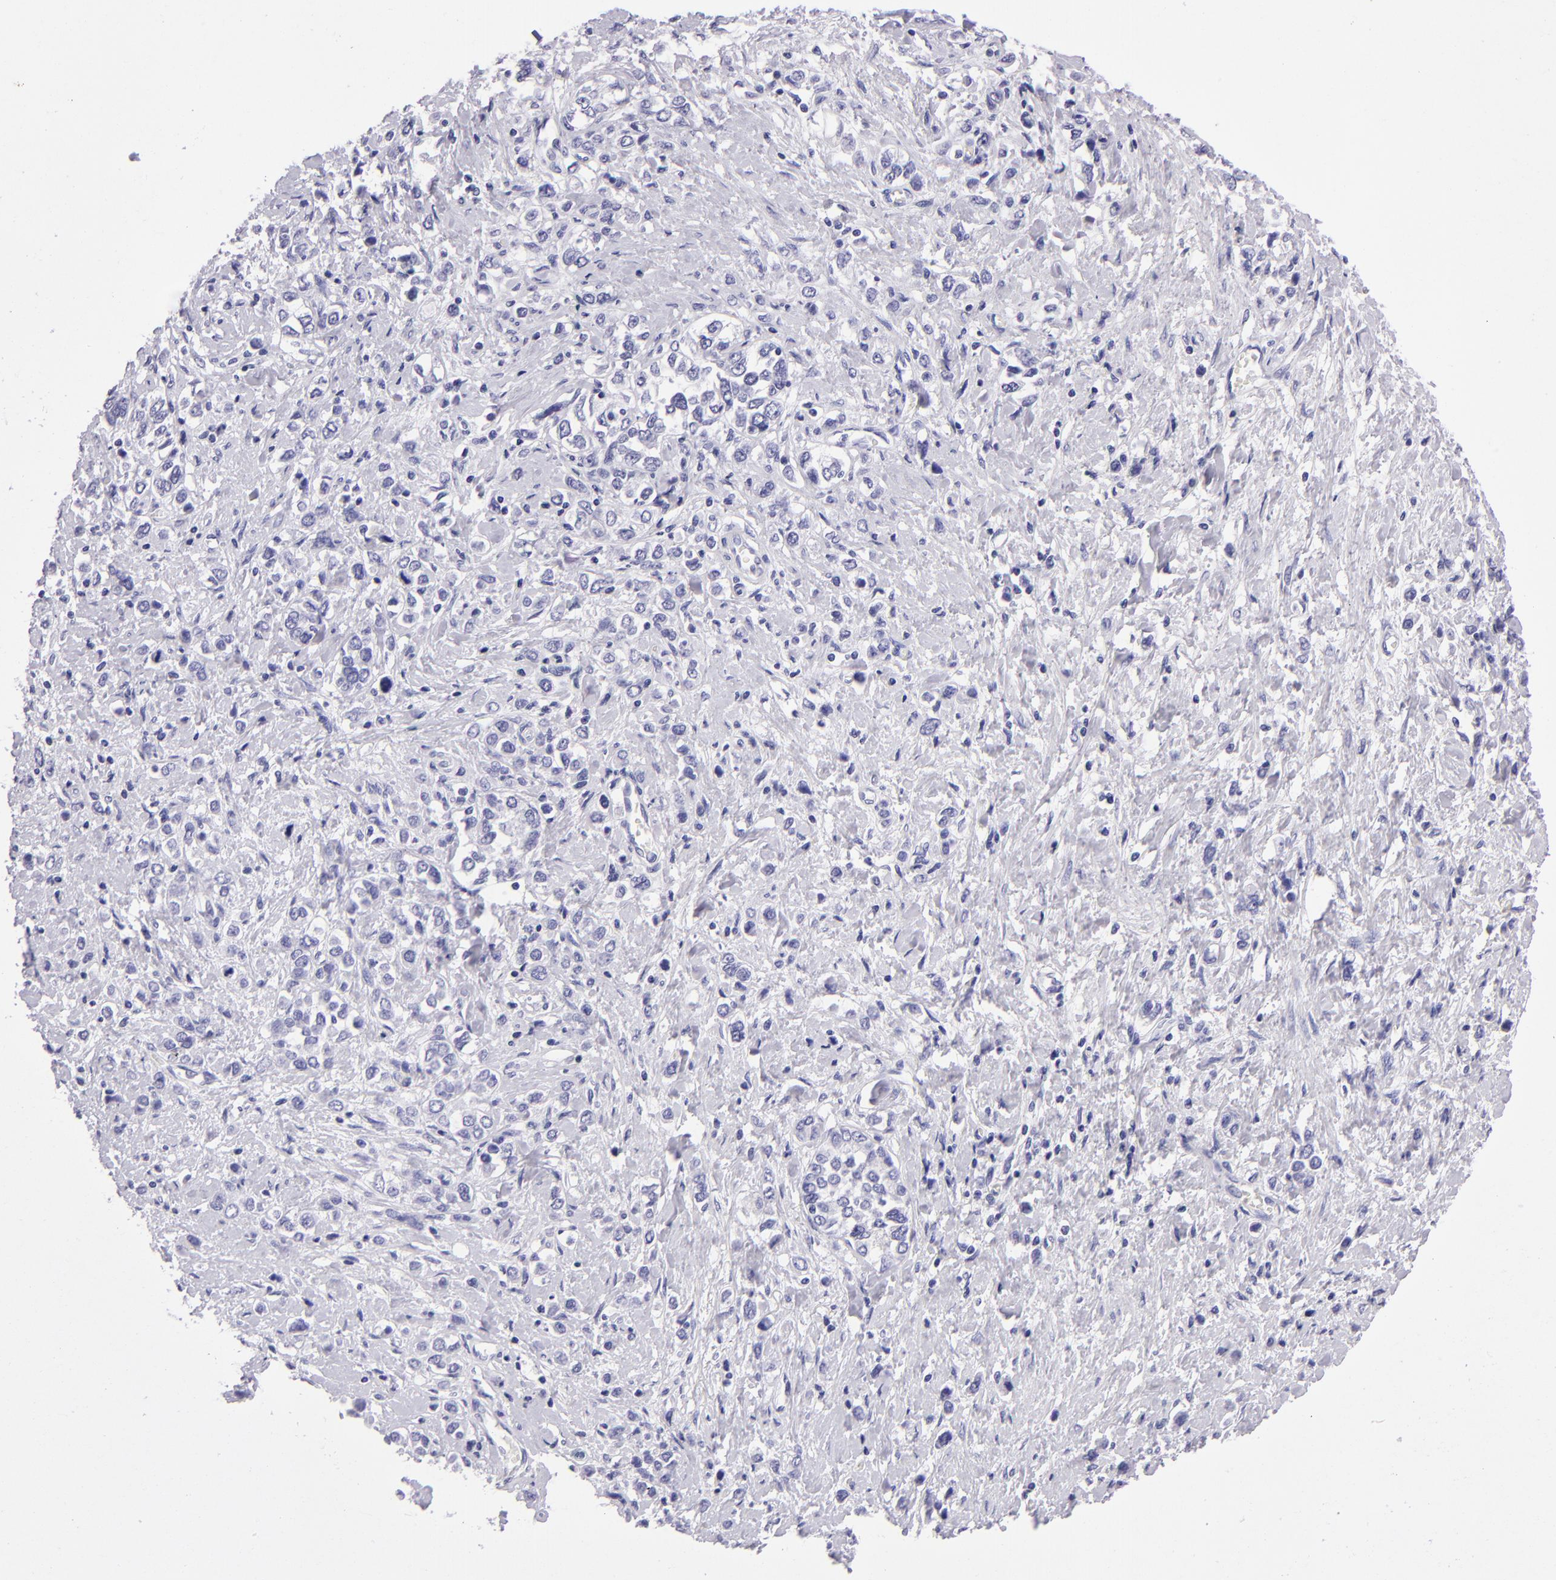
{"staining": {"intensity": "negative", "quantity": "none", "location": "none"}, "tissue": "stomach cancer", "cell_type": "Tumor cells", "image_type": "cancer", "snomed": [{"axis": "morphology", "description": "Adenocarcinoma, NOS"}, {"axis": "topography", "description": "Stomach, upper"}], "caption": "Stomach cancer was stained to show a protein in brown. There is no significant expression in tumor cells.", "gene": "TYRP1", "patient": {"sex": "male", "age": 76}}